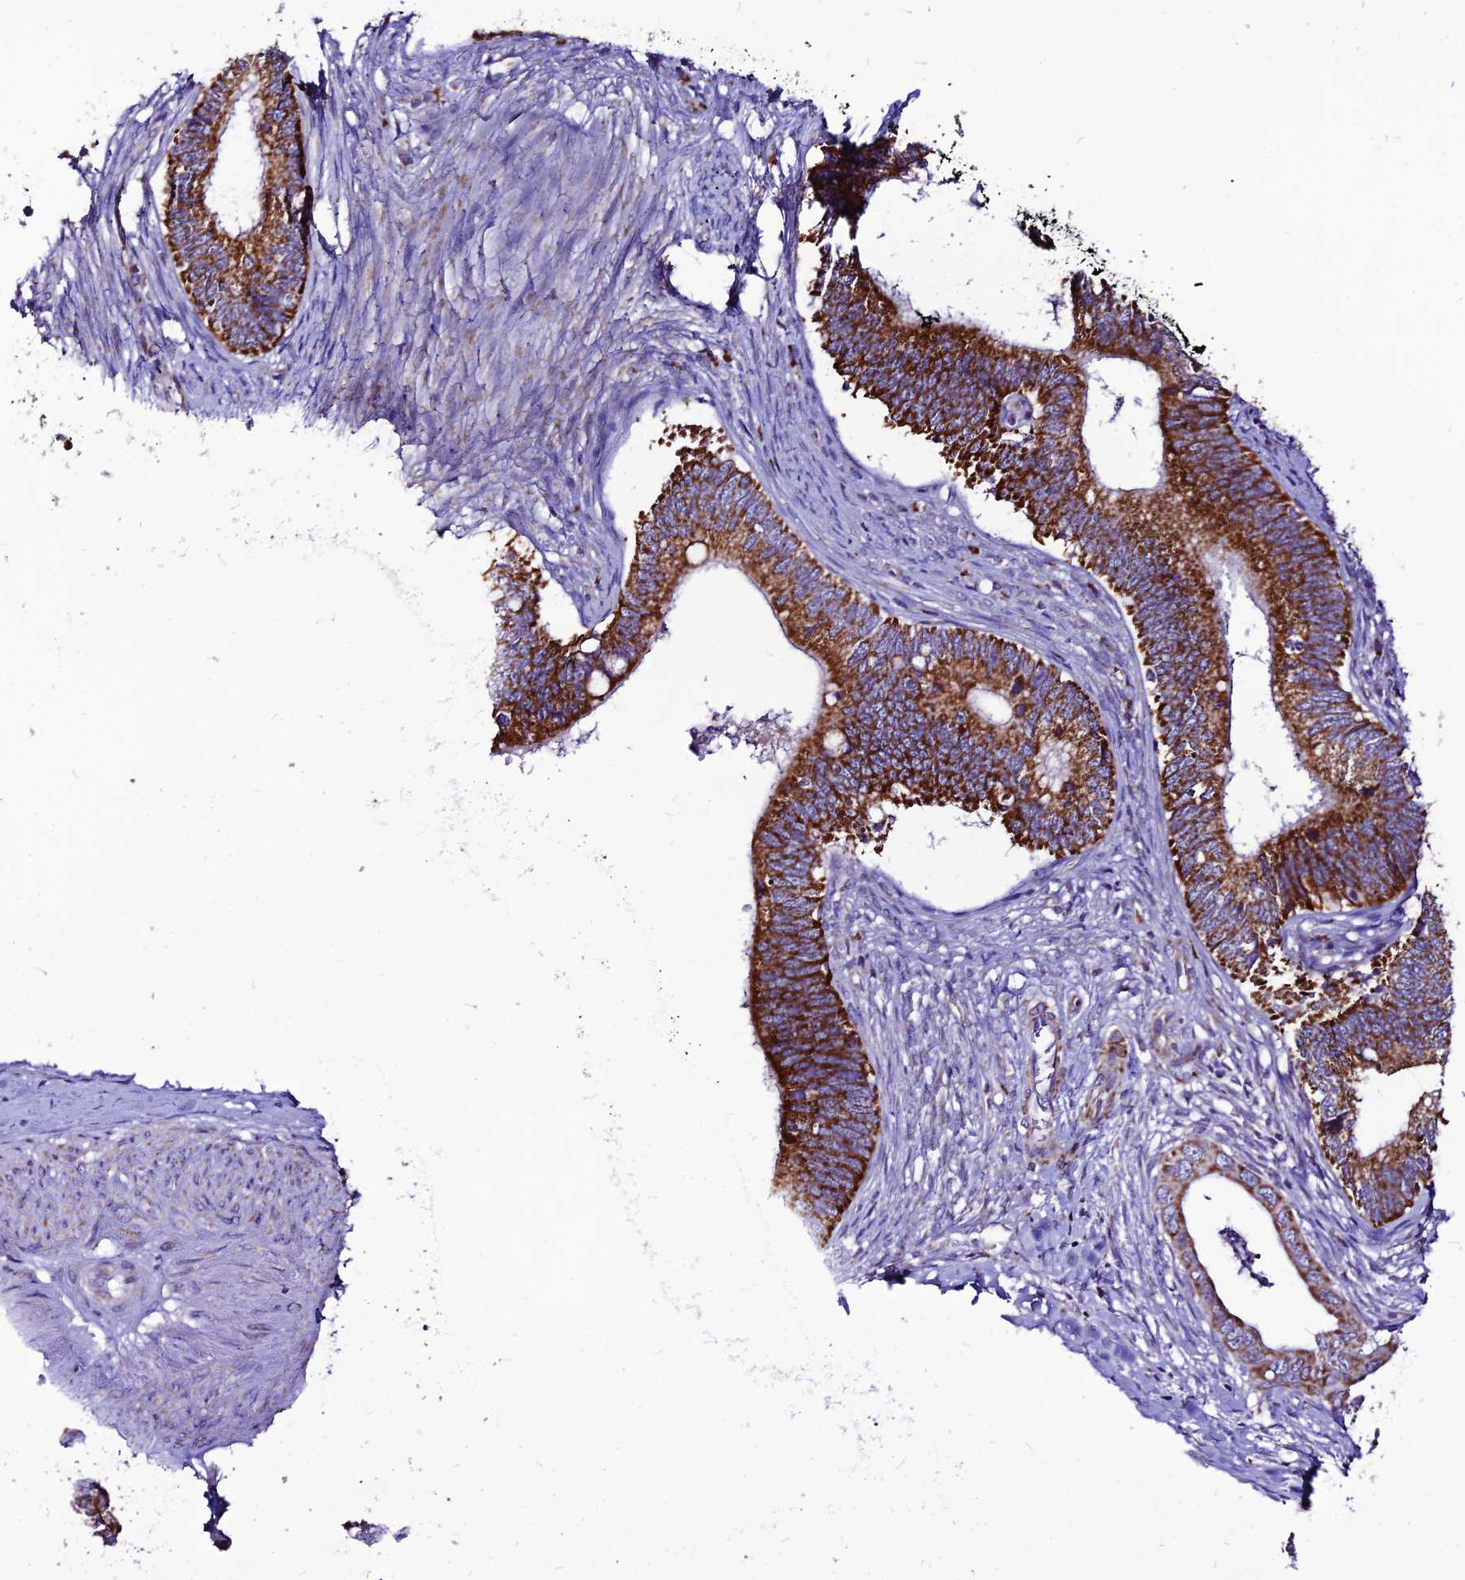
{"staining": {"intensity": "strong", "quantity": ">75%", "location": "cytoplasmic/membranous"}, "tissue": "cervical cancer", "cell_type": "Tumor cells", "image_type": "cancer", "snomed": [{"axis": "morphology", "description": "Adenocarcinoma, NOS"}, {"axis": "topography", "description": "Cervix"}], "caption": "Immunohistochemistry of adenocarcinoma (cervical) shows high levels of strong cytoplasmic/membranous positivity in about >75% of tumor cells.", "gene": "ECI1", "patient": {"sex": "female", "age": 42}}